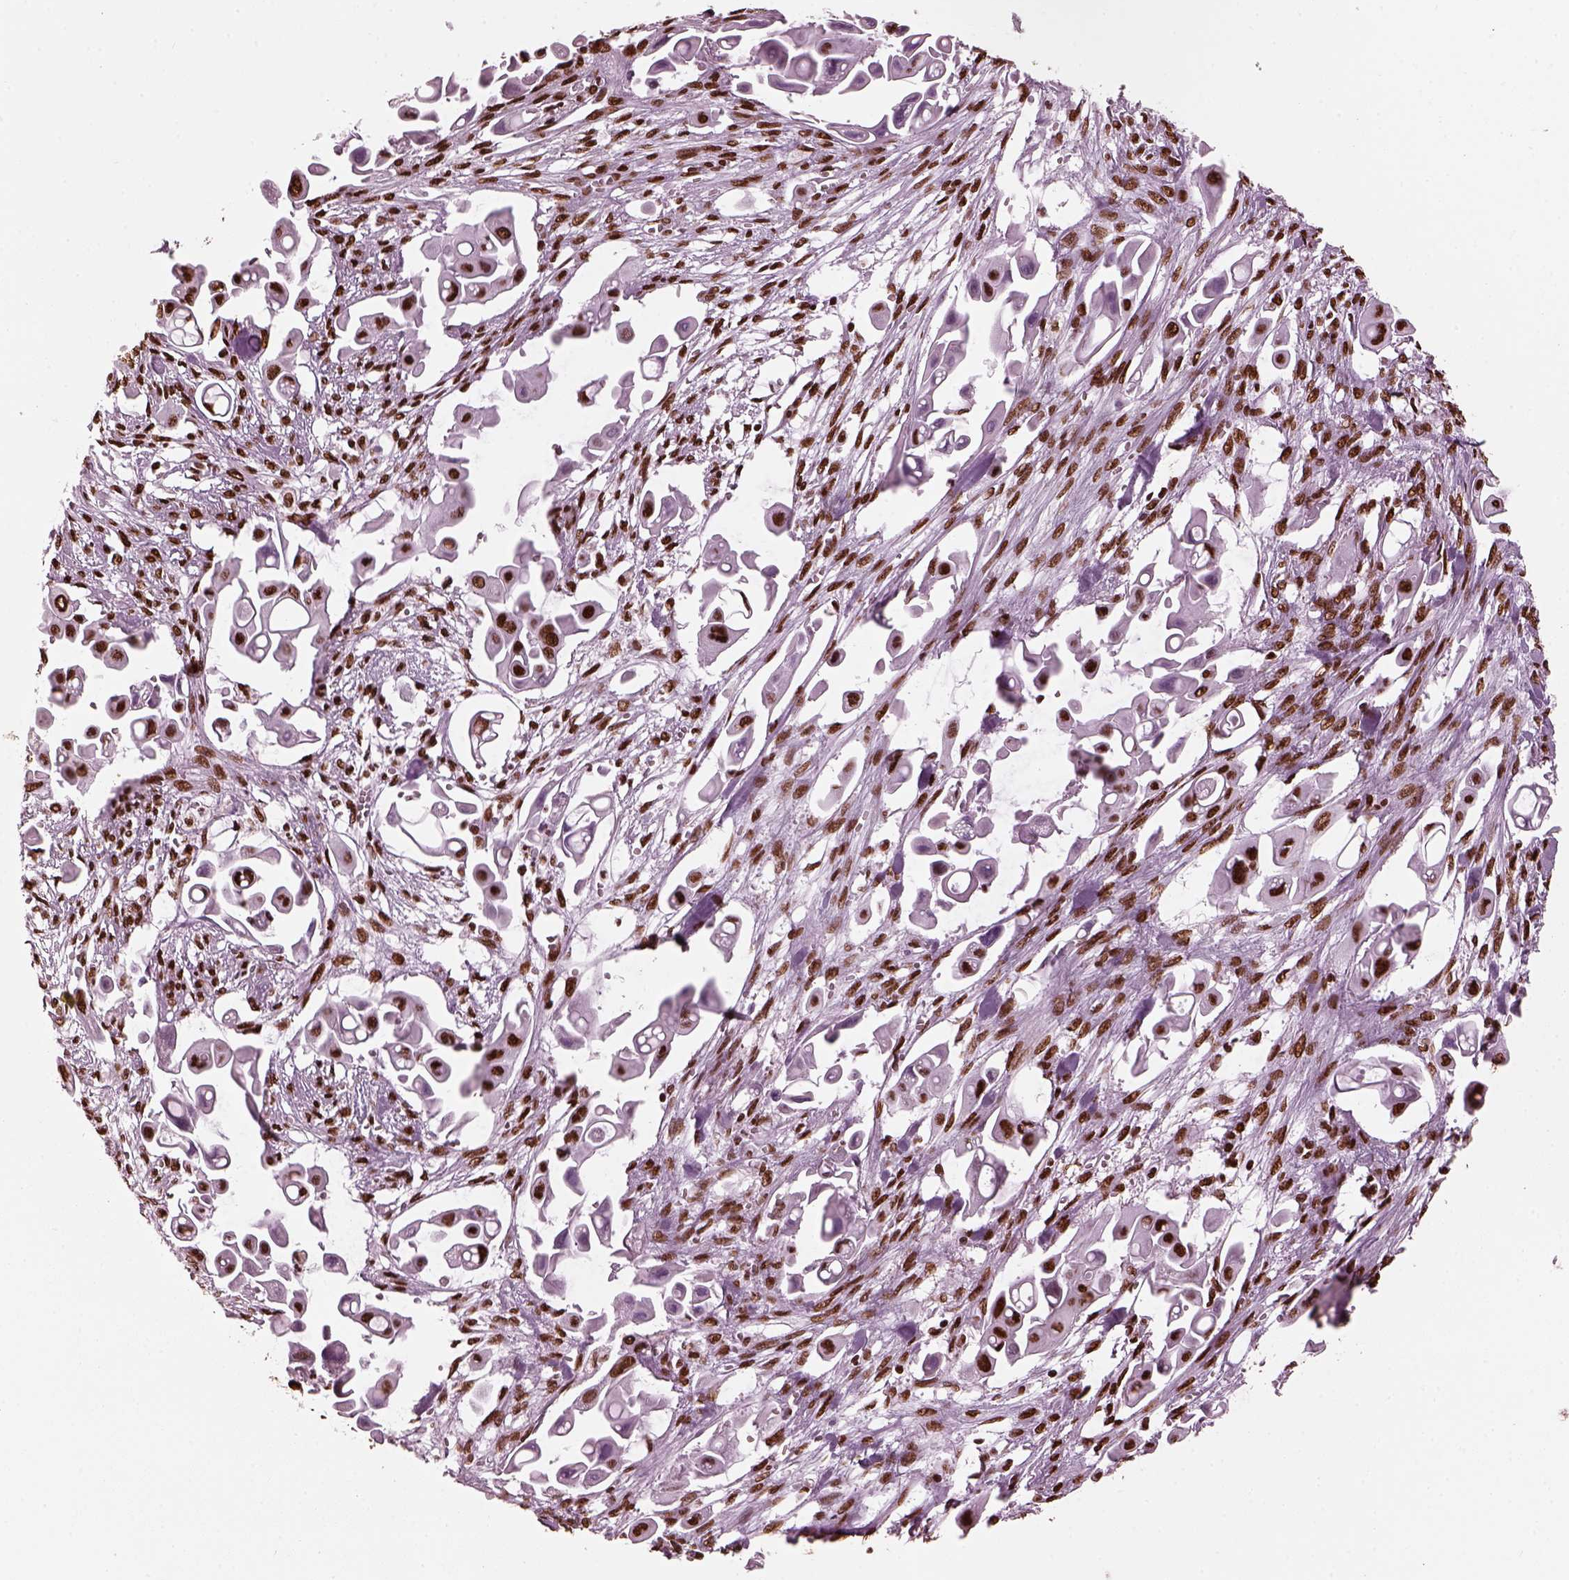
{"staining": {"intensity": "strong", "quantity": ">75%", "location": "nuclear"}, "tissue": "pancreatic cancer", "cell_type": "Tumor cells", "image_type": "cancer", "snomed": [{"axis": "morphology", "description": "Adenocarcinoma, NOS"}, {"axis": "topography", "description": "Pancreas"}], "caption": "A high-resolution micrograph shows IHC staining of pancreatic cancer (adenocarcinoma), which shows strong nuclear positivity in about >75% of tumor cells.", "gene": "CBFA2T3", "patient": {"sex": "male", "age": 50}}